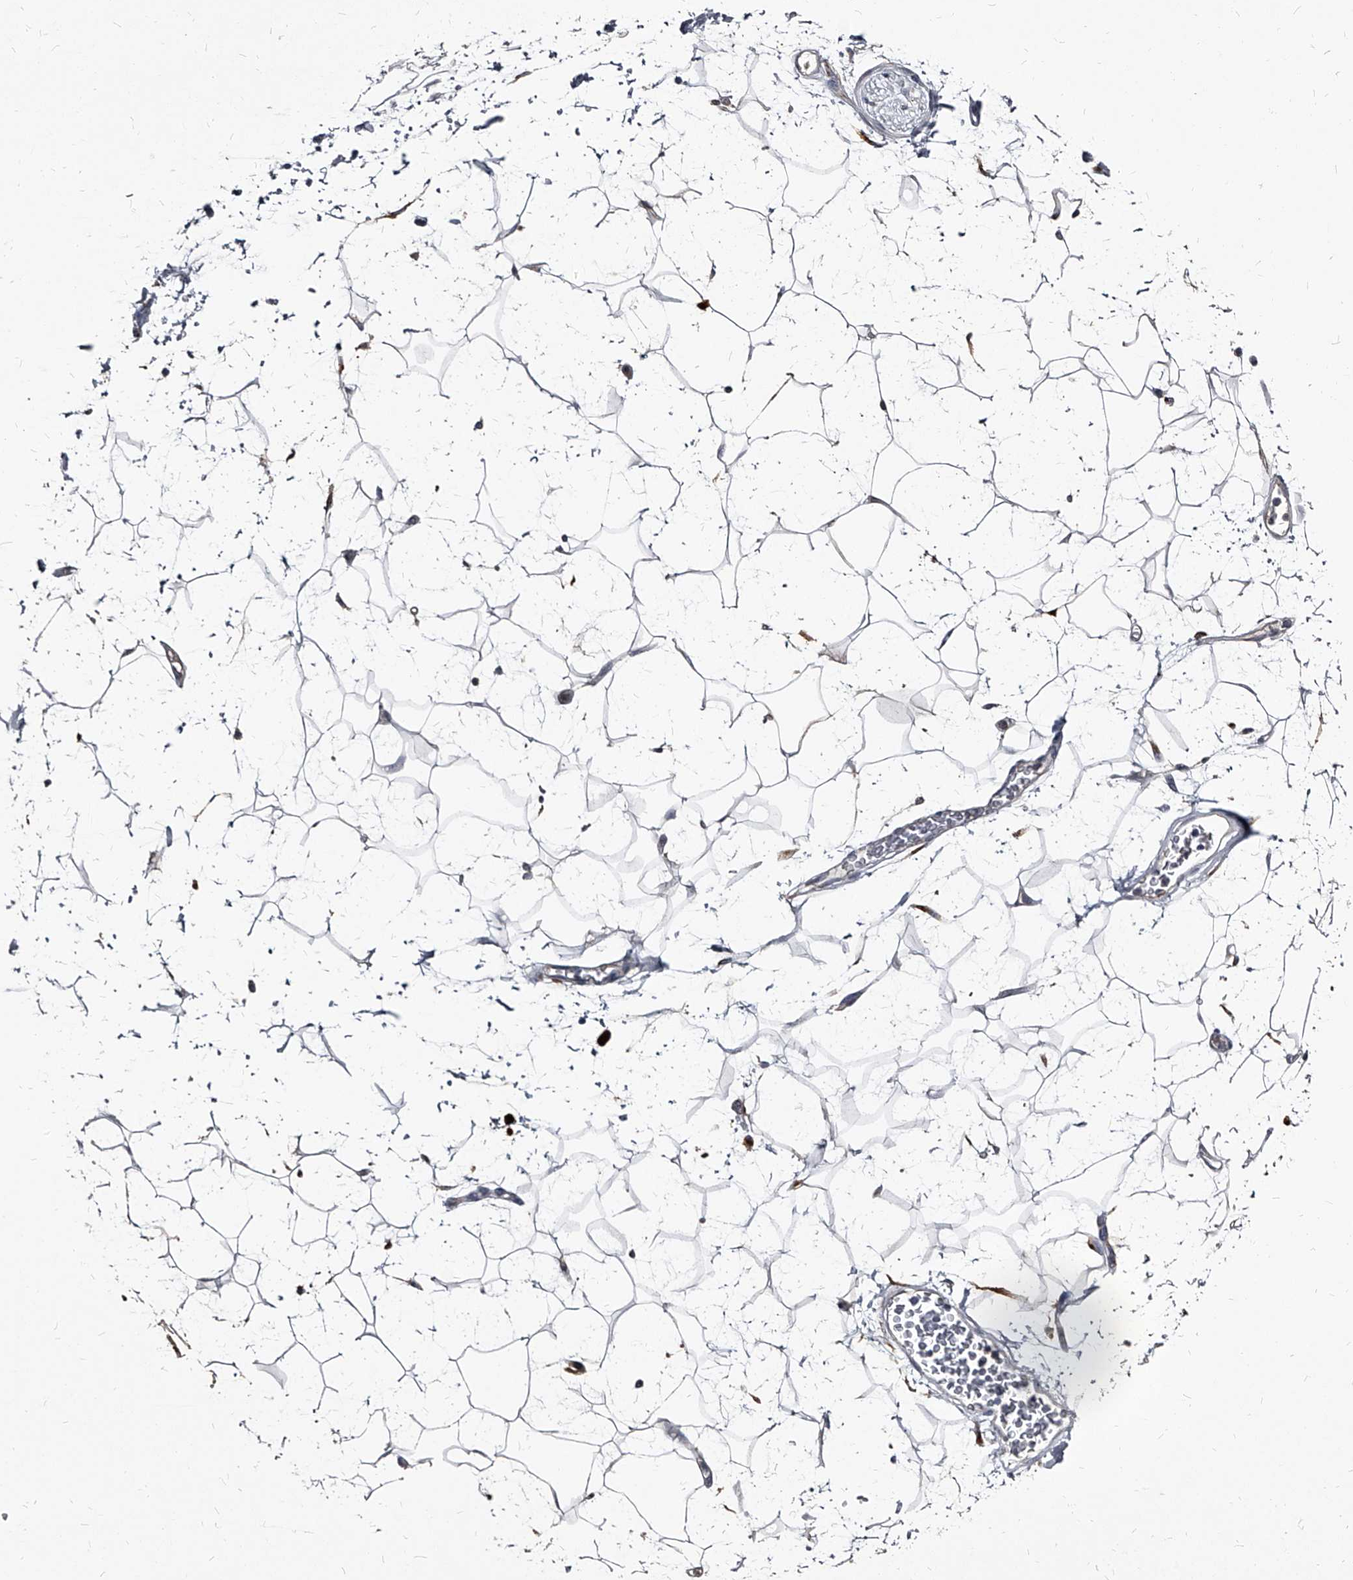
{"staining": {"intensity": "negative", "quantity": "none", "location": "none"}, "tissue": "adipose tissue", "cell_type": "Adipocytes", "image_type": "normal", "snomed": [{"axis": "morphology", "description": "Normal tissue, NOS"}, {"axis": "topography", "description": "Soft tissue"}], "caption": "DAB (3,3'-diaminobenzidine) immunohistochemical staining of benign adipose tissue reveals no significant positivity in adipocytes. (Stains: DAB immunohistochemistry (IHC) with hematoxylin counter stain, Microscopy: brightfield microscopy at high magnification).", "gene": "PGLYRP3", "patient": {"sex": "male", "age": 72}}